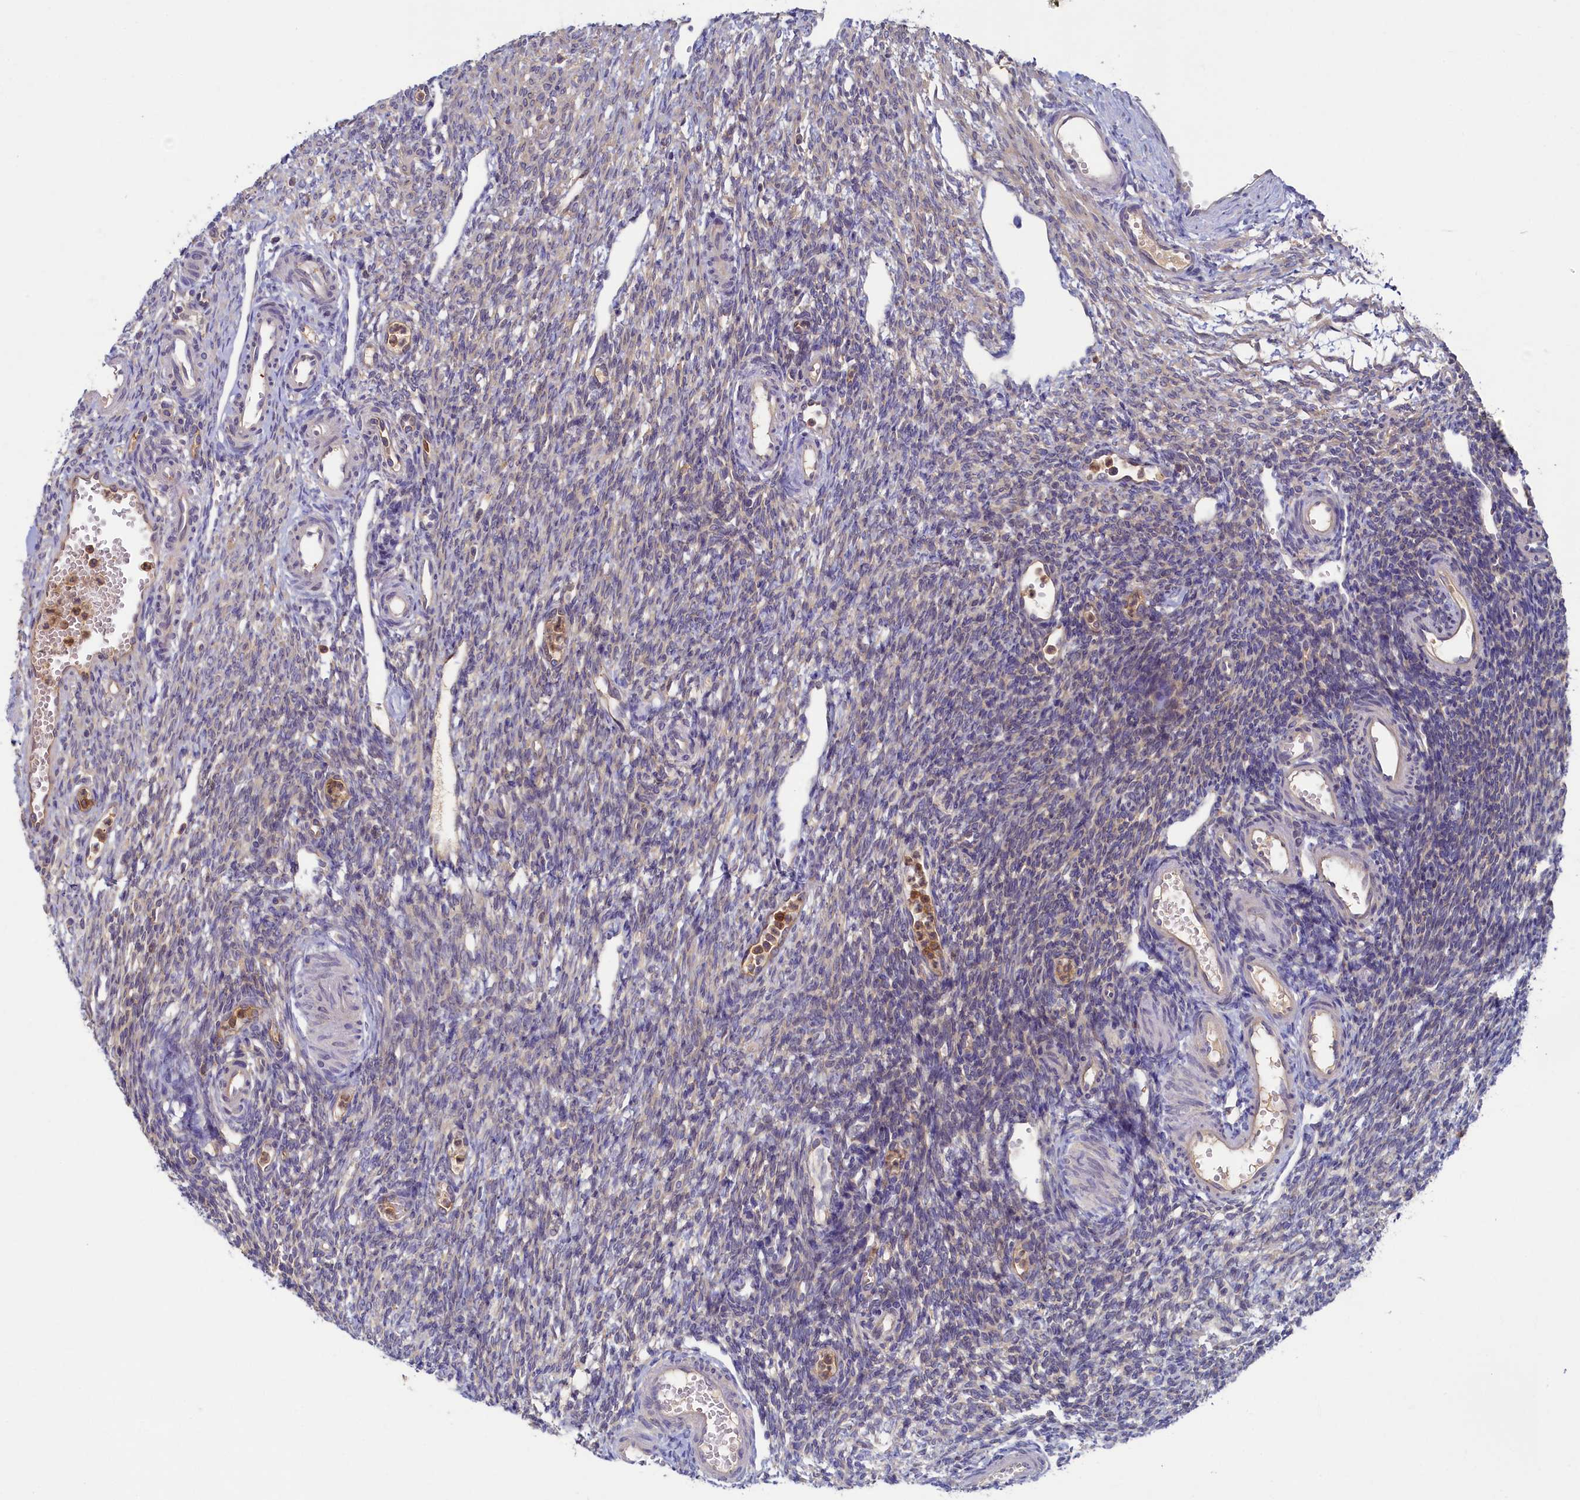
{"staining": {"intensity": "moderate", "quantity": ">75%", "location": "cytoplasmic/membranous"}, "tissue": "ovary", "cell_type": "Follicle cells", "image_type": "normal", "snomed": [{"axis": "morphology", "description": "Normal tissue, NOS"}, {"axis": "morphology", "description": "Cyst, NOS"}, {"axis": "topography", "description": "Ovary"}], "caption": "Immunohistochemical staining of unremarkable human ovary displays medium levels of moderate cytoplasmic/membranous expression in about >75% of follicle cells. The staining is performed using DAB brown chromogen to label protein expression. The nuclei are counter-stained blue using hematoxylin.", "gene": "TIMM8B", "patient": {"sex": "female", "age": 33}}